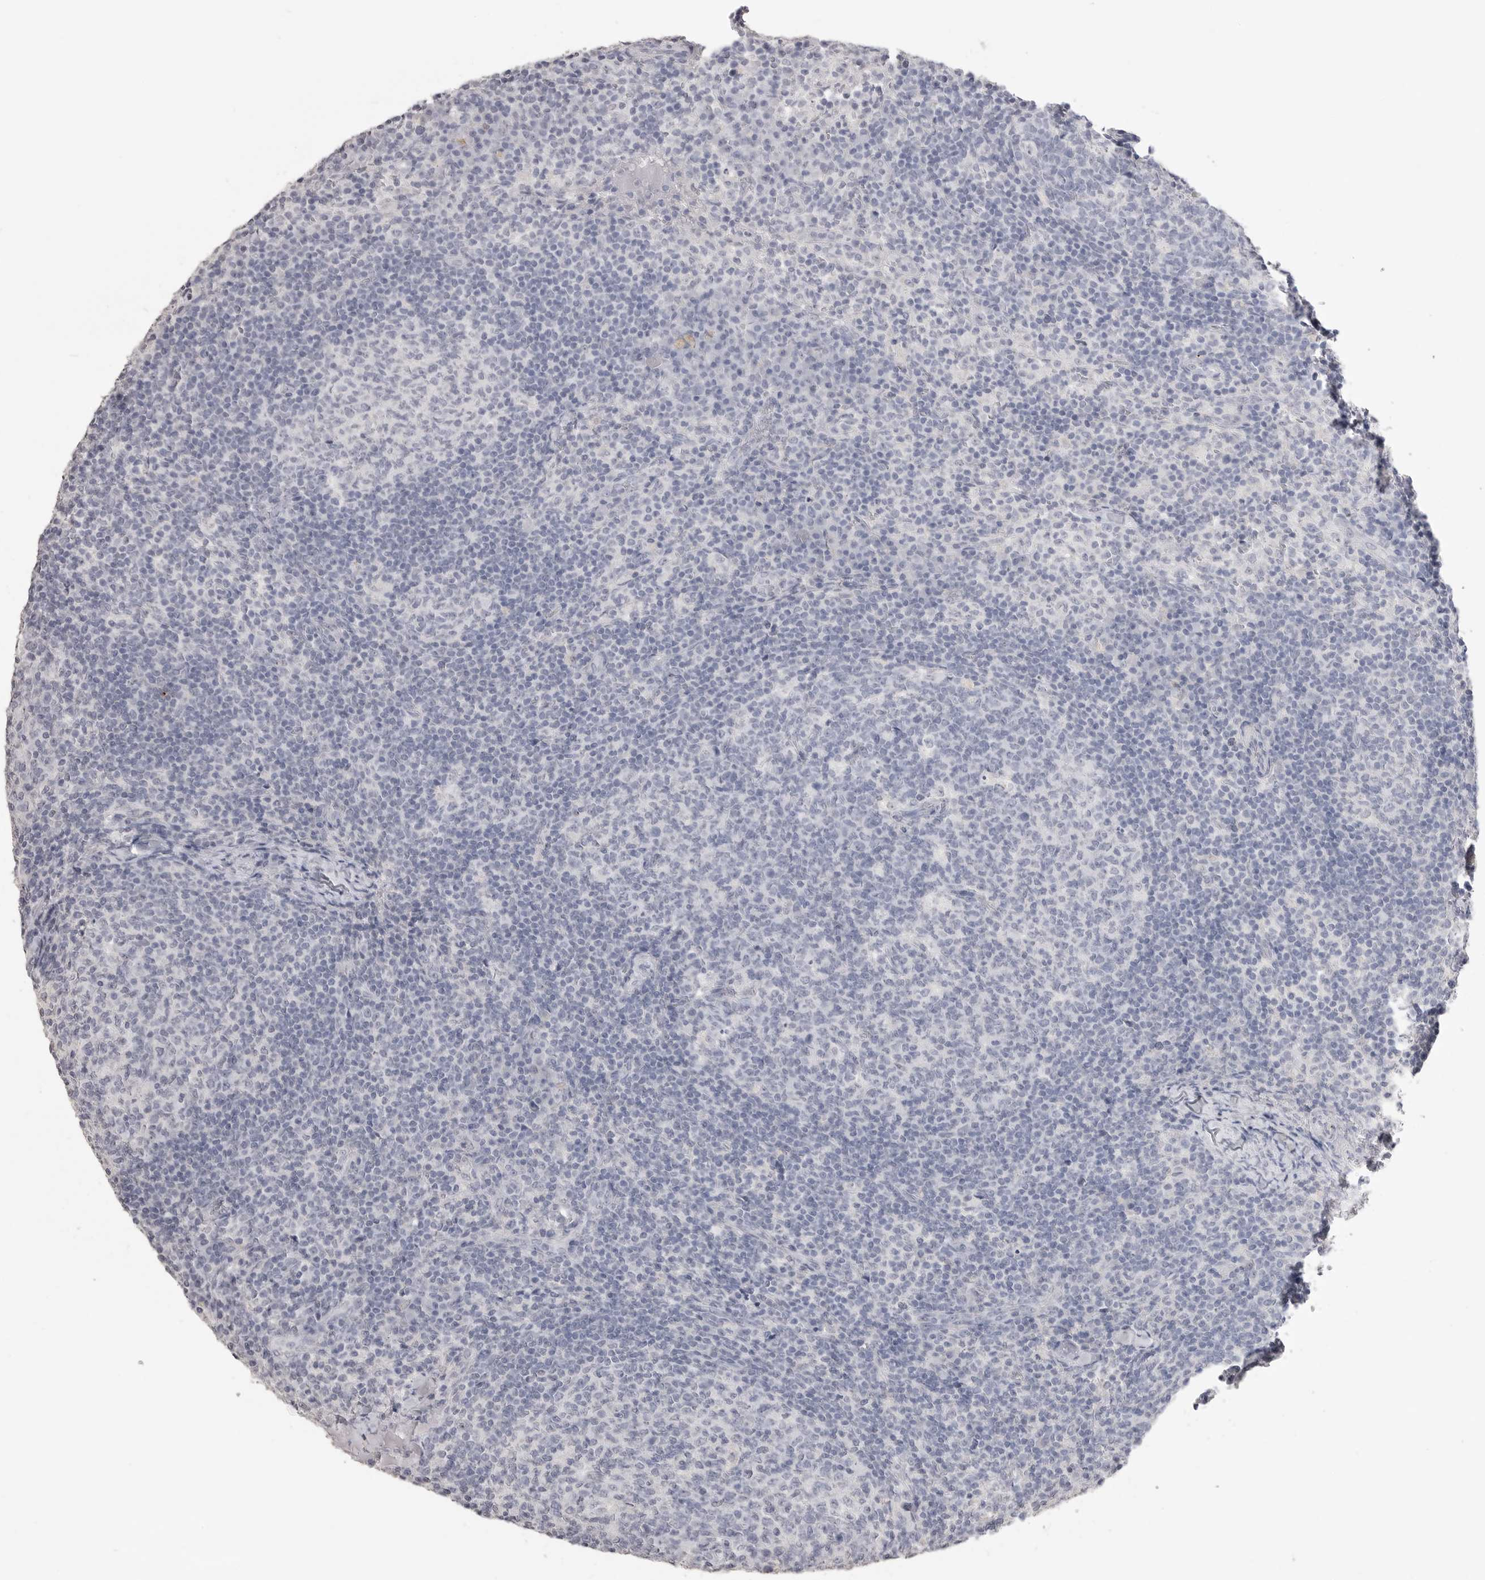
{"staining": {"intensity": "negative", "quantity": "none", "location": "none"}, "tissue": "lymph node", "cell_type": "Germinal center cells", "image_type": "normal", "snomed": [{"axis": "morphology", "description": "Normal tissue, NOS"}, {"axis": "morphology", "description": "Inflammation, NOS"}, {"axis": "topography", "description": "Lymph node"}], "caption": "There is no significant expression in germinal center cells of lymph node.", "gene": "ICAM5", "patient": {"sex": "male", "age": 55}}